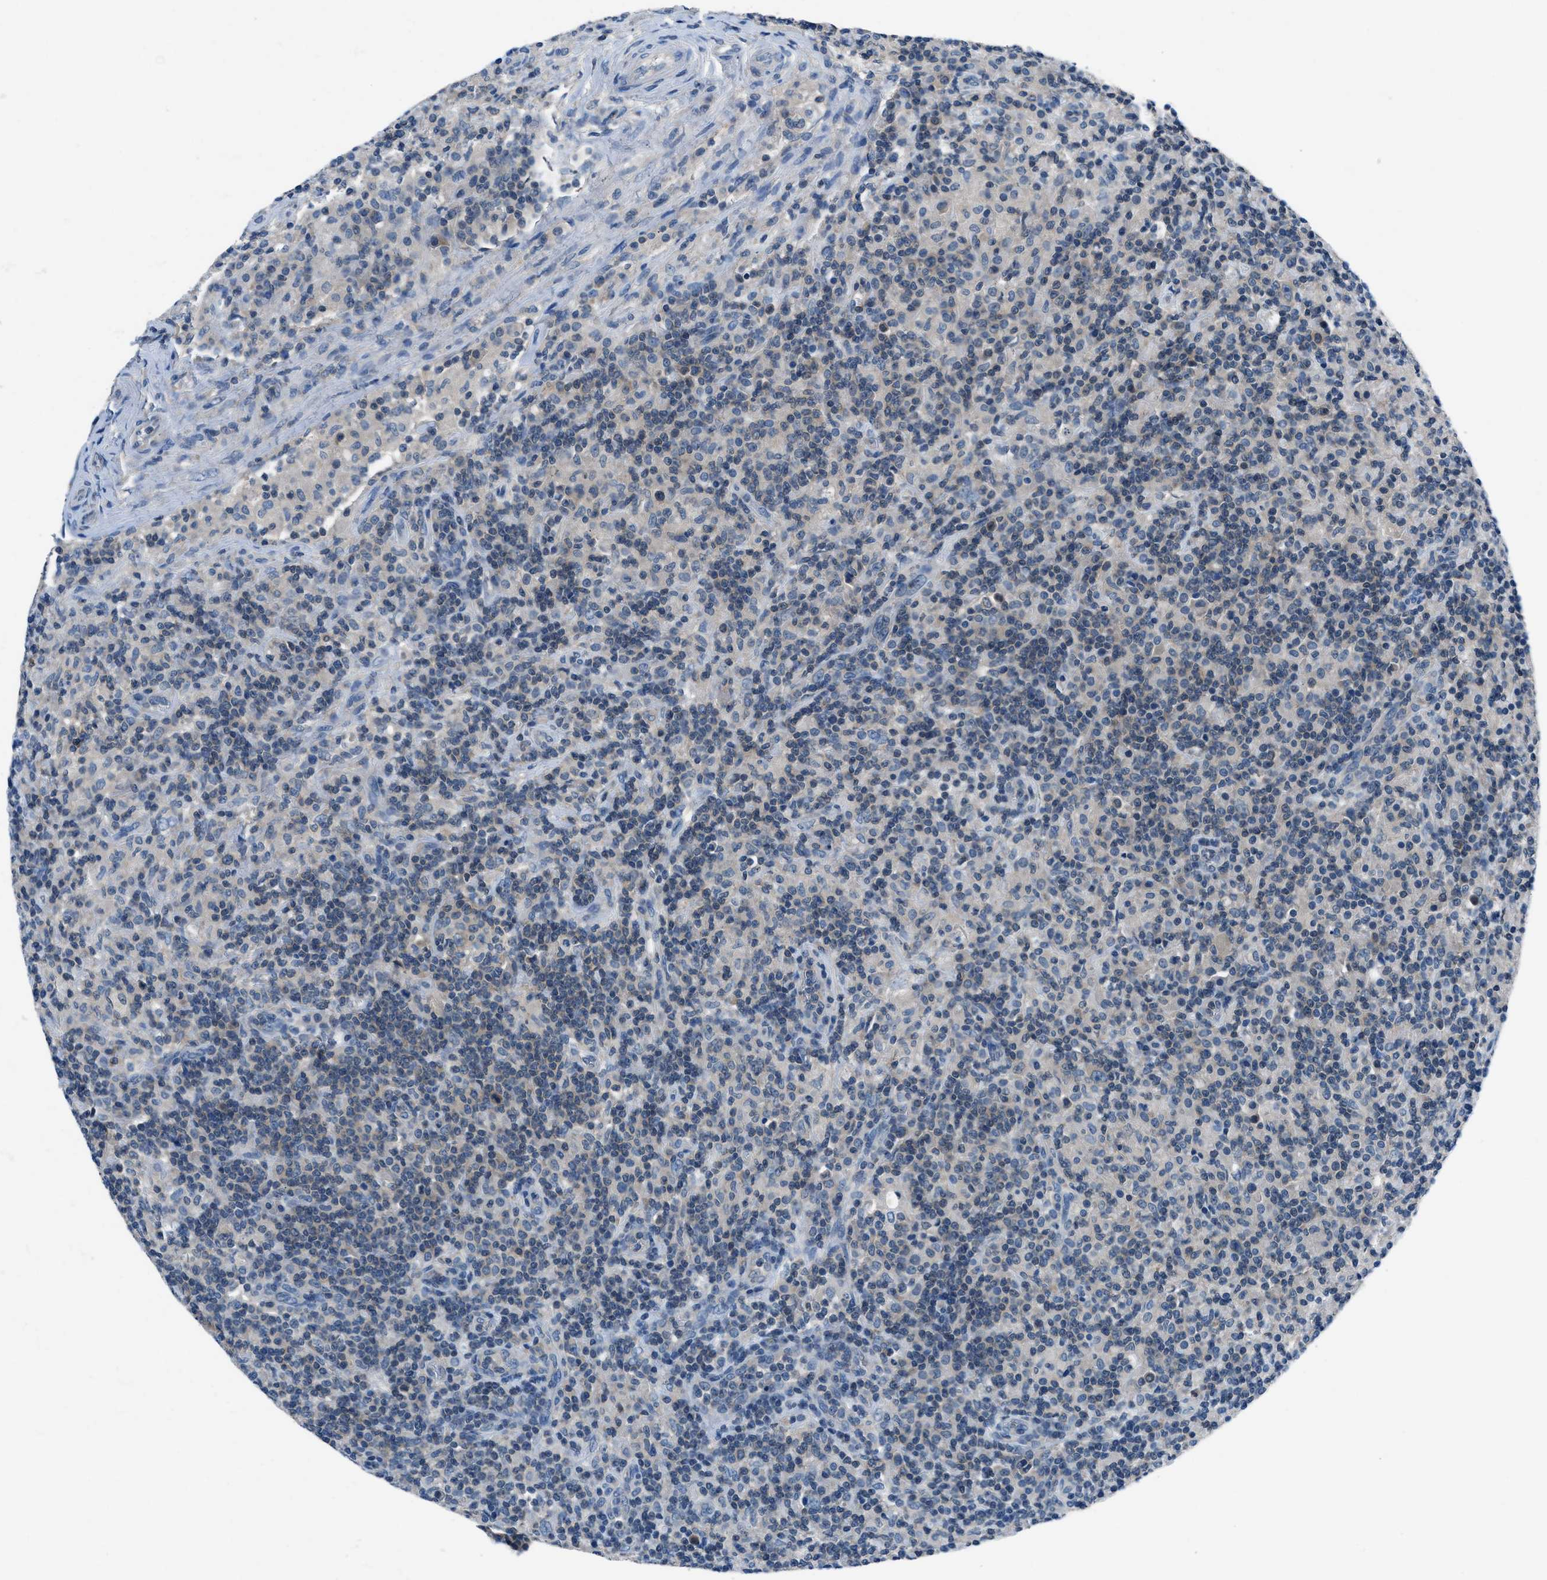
{"staining": {"intensity": "negative", "quantity": "none", "location": "none"}, "tissue": "lymphoma", "cell_type": "Tumor cells", "image_type": "cancer", "snomed": [{"axis": "morphology", "description": "Hodgkin's disease, NOS"}, {"axis": "topography", "description": "Lymph node"}], "caption": "The micrograph reveals no staining of tumor cells in lymphoma.", "gene": "ACP1", "patient": {"sex": "male", "age": 70}}